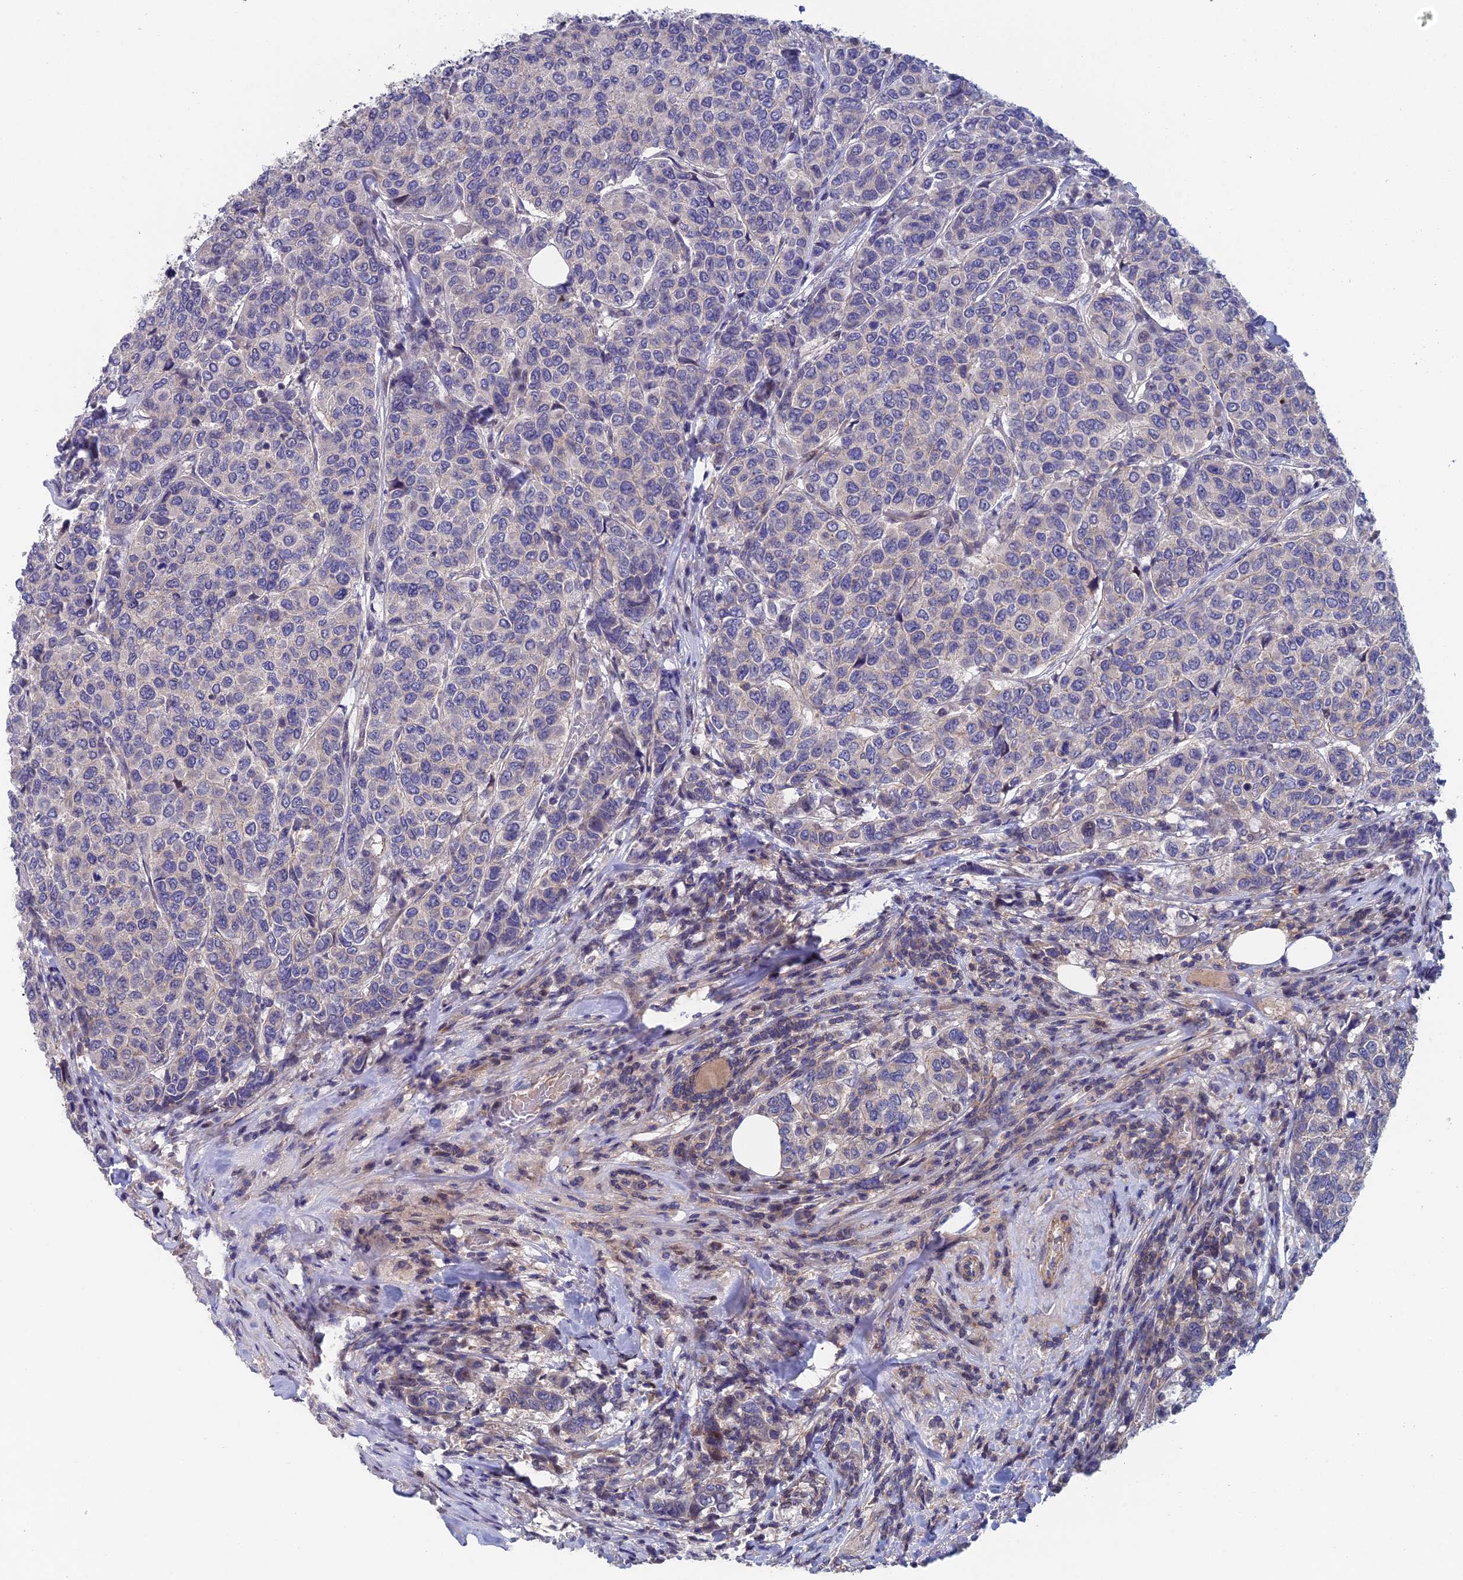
{"staining": {"intensity": "negative", "quantity": "none", "location": "none"}, "tissue": "breast cancer", "cell_type": "Tumor cells", "image_type": "cancer", "snomed": [{"axis": "morphology", "description": "Duct carcinoma"}, {"axis": "topography", "description": "Breast"}], "caption": "Immunohistochemistry micrograph of invasive ductal carcinoma (breast) stained for a protein (brown), which demonstrates no staining in tumor cells. (Immunohistochemistry, brightfield microscopy, high magnification).", "gene": "USP37", "patient": {"sex": "female", "age": 55}}